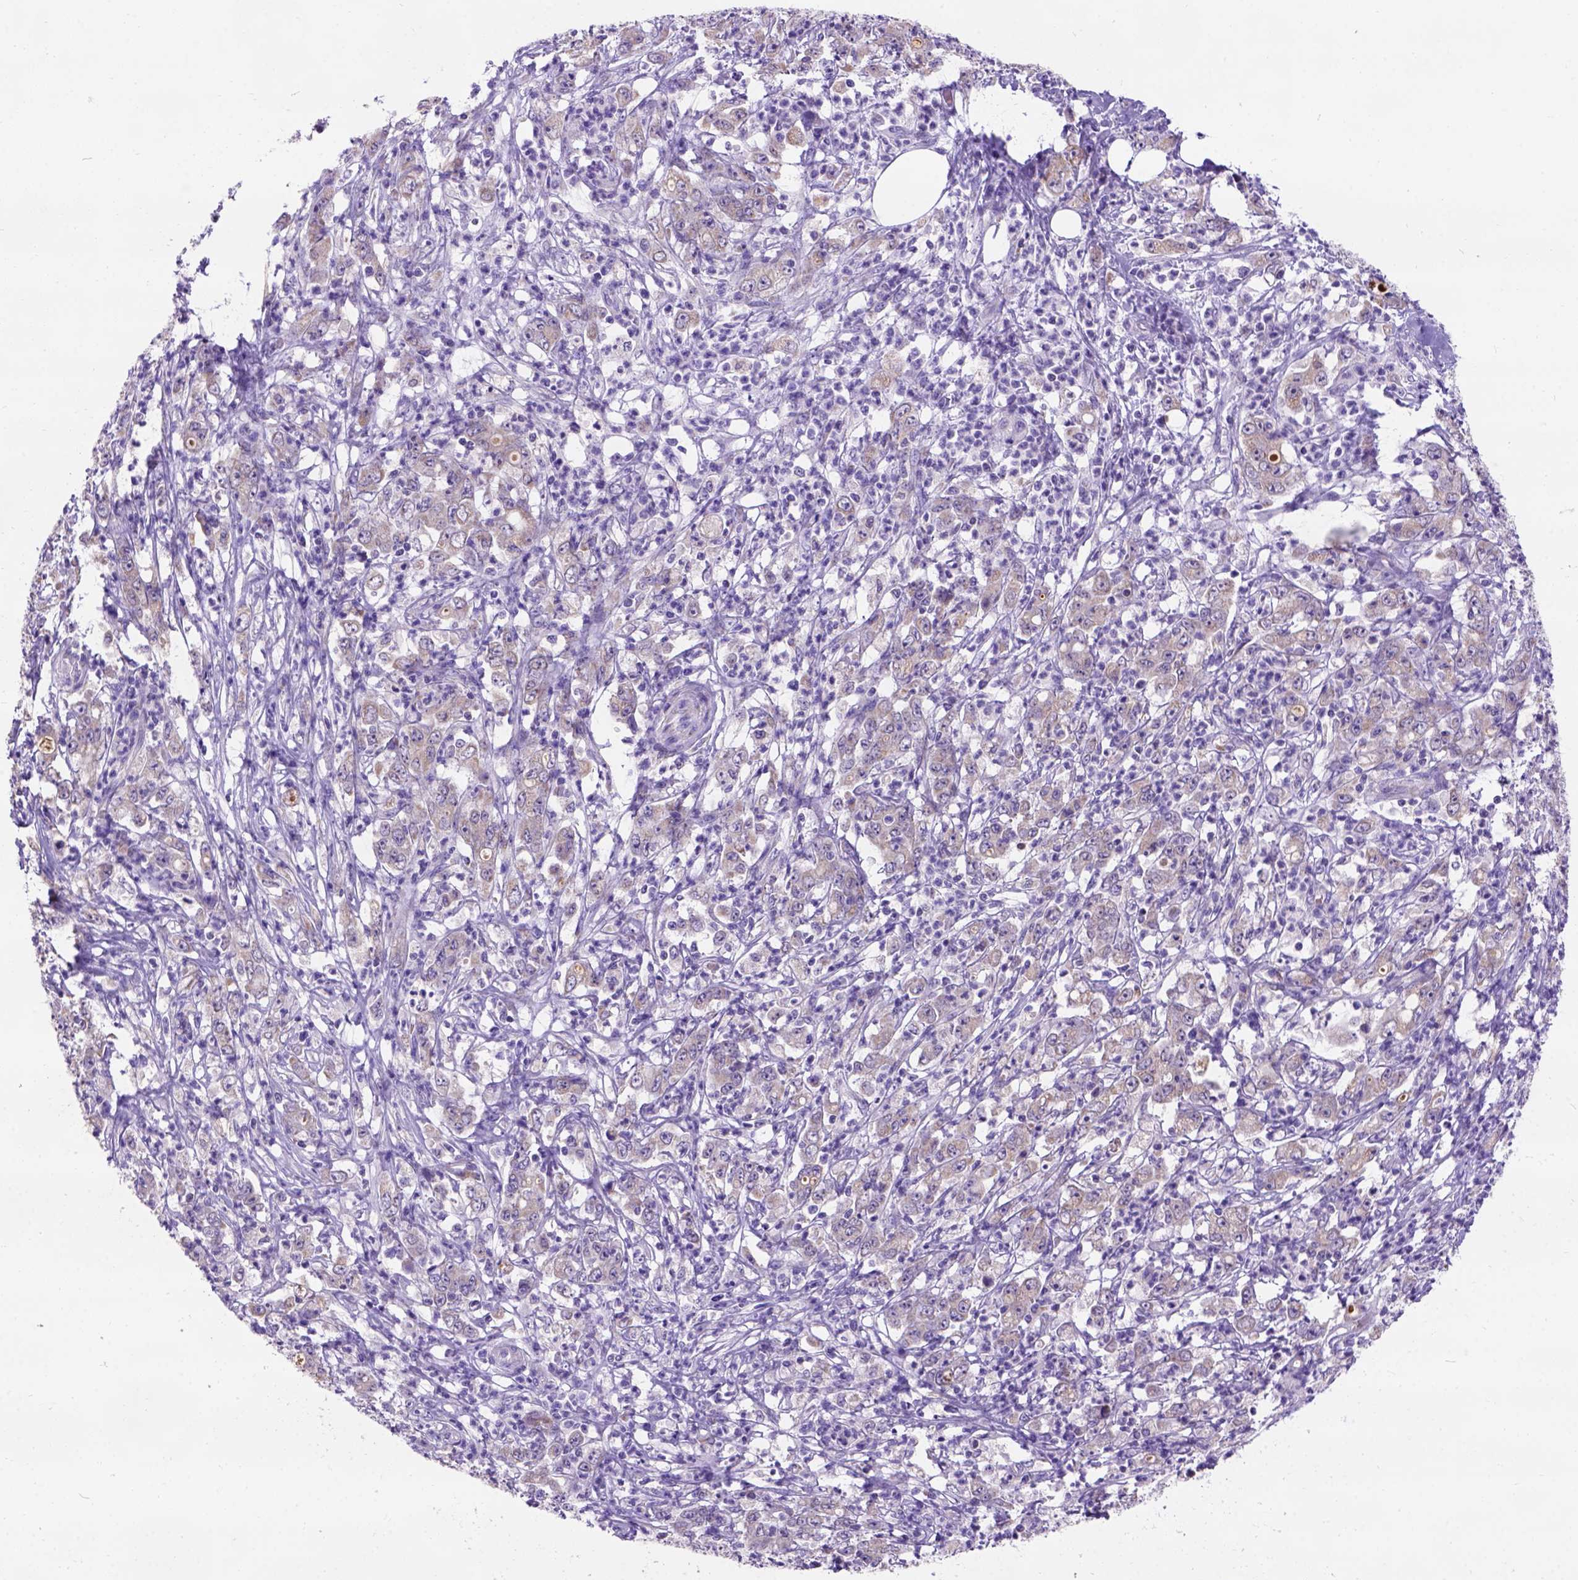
{"staining": {"intensity": "weak", "quantity": "25%-75%", "location": "cytoplasmic/membranous"}, "tissue": "stomach cancer", "cell_type": "Tumor cells", "image_type": "cancer", "snomed": [{"axis": "morphology", "description": "Adenocarcinoma, NOS"}, {"axis": "topography", "description": "Stomach, lower"}], "caption": "Weak cytoplasmic/membranous protein expression is appreciated in approximately 25%-75% of tumor cells in stomach adenocarcinoma. The protein of interest is shown in brown color, while the nuclei are stained blue.", "gene": "L2HGDH", "patient": {"sex": "female", "age": 71}}